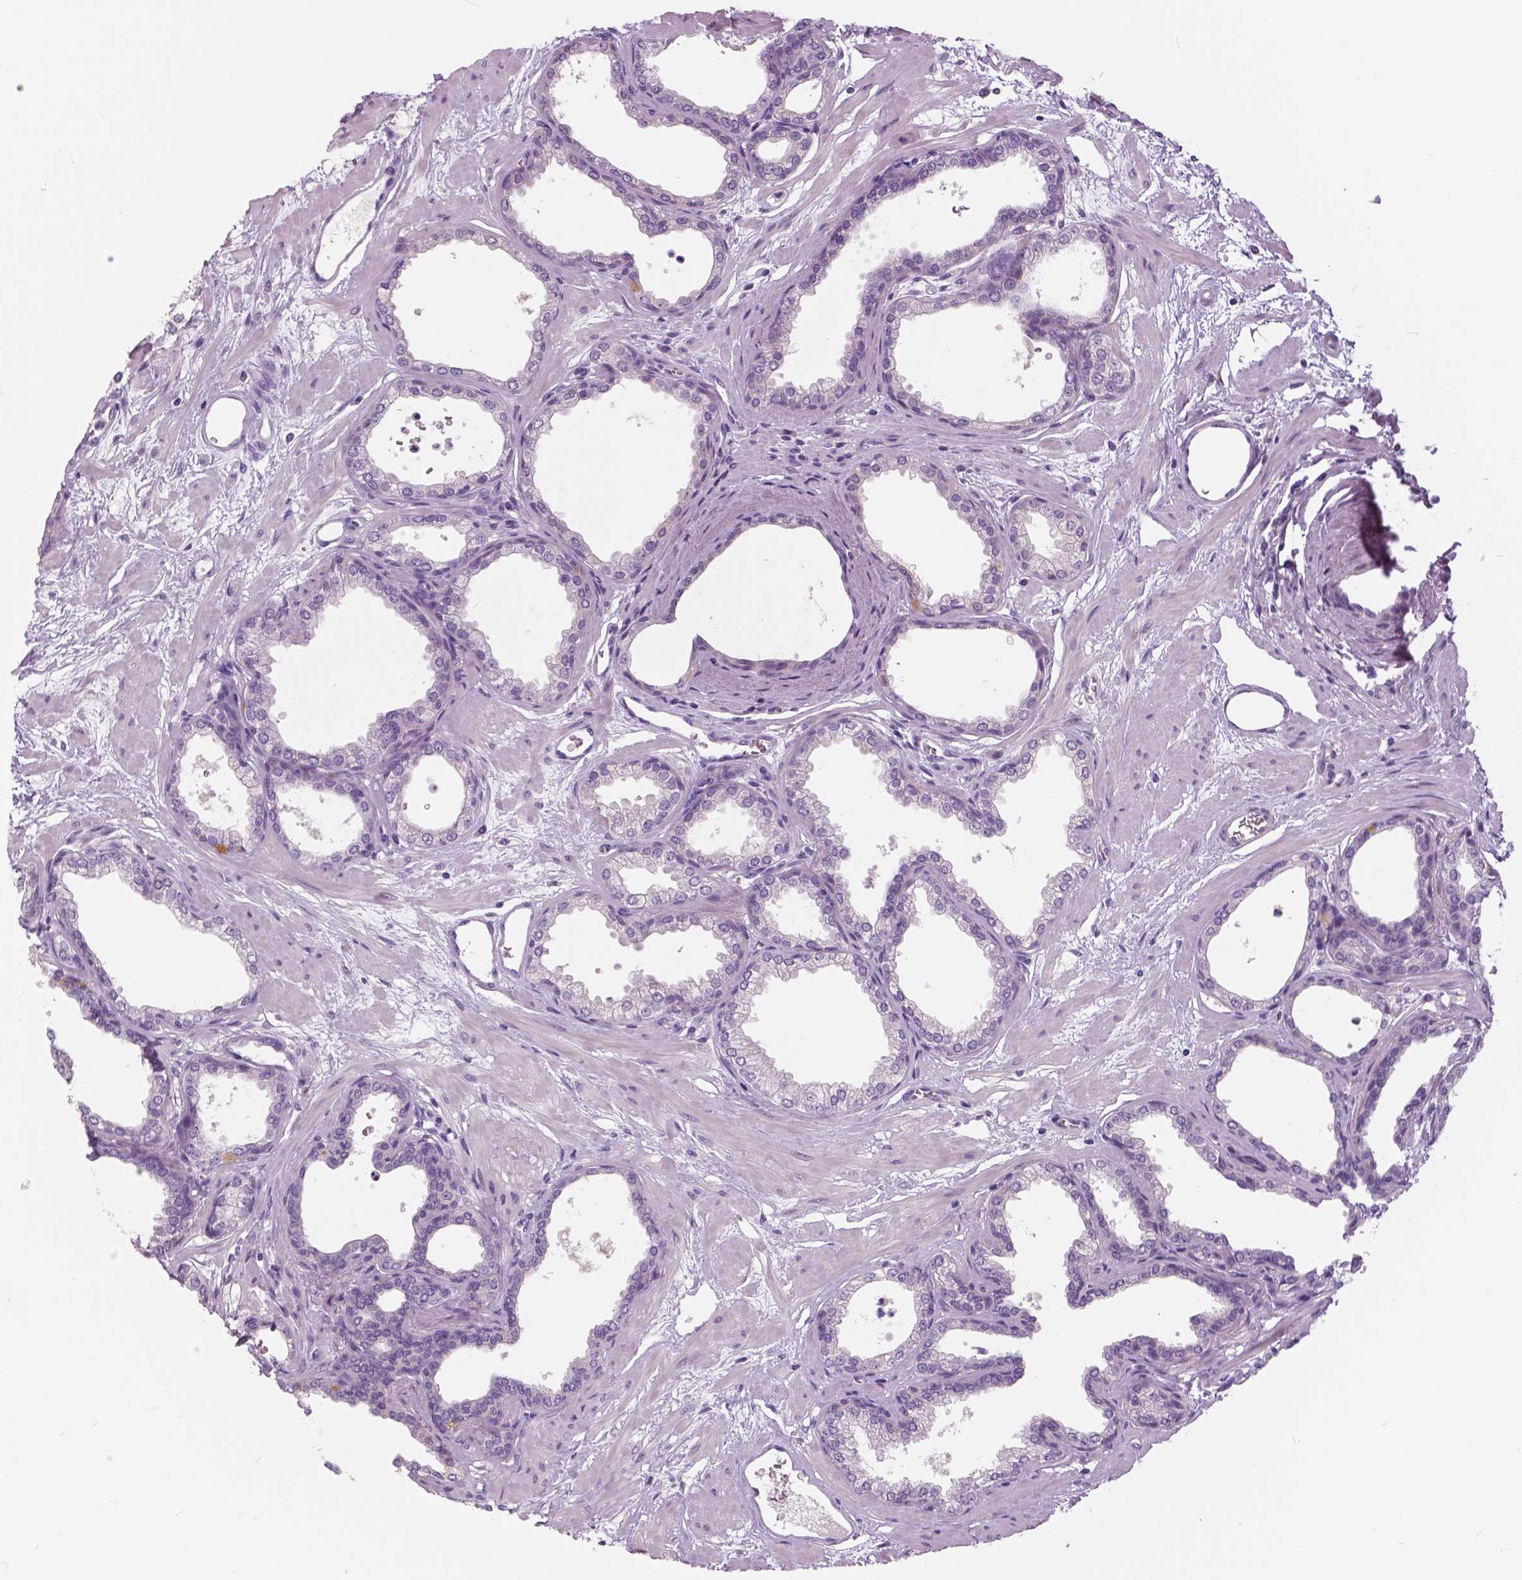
{"staining": {"intensity": "negative", "quantity": "none", "location": "none"}, "tissue": "prostate", "cell_type": "Glandular cells", "image_type": "normal", "snomed": [{"axis": "morphology", "description": "Normal tissue, NOS"}, {"axis": "topography", "description": "Prostate"}], "caption": "The photomicrograph reveals no significant staining in glandular cells of prostate.", "gene": "SERPINI1", "patient": {"sex": "male", "age": 37}}